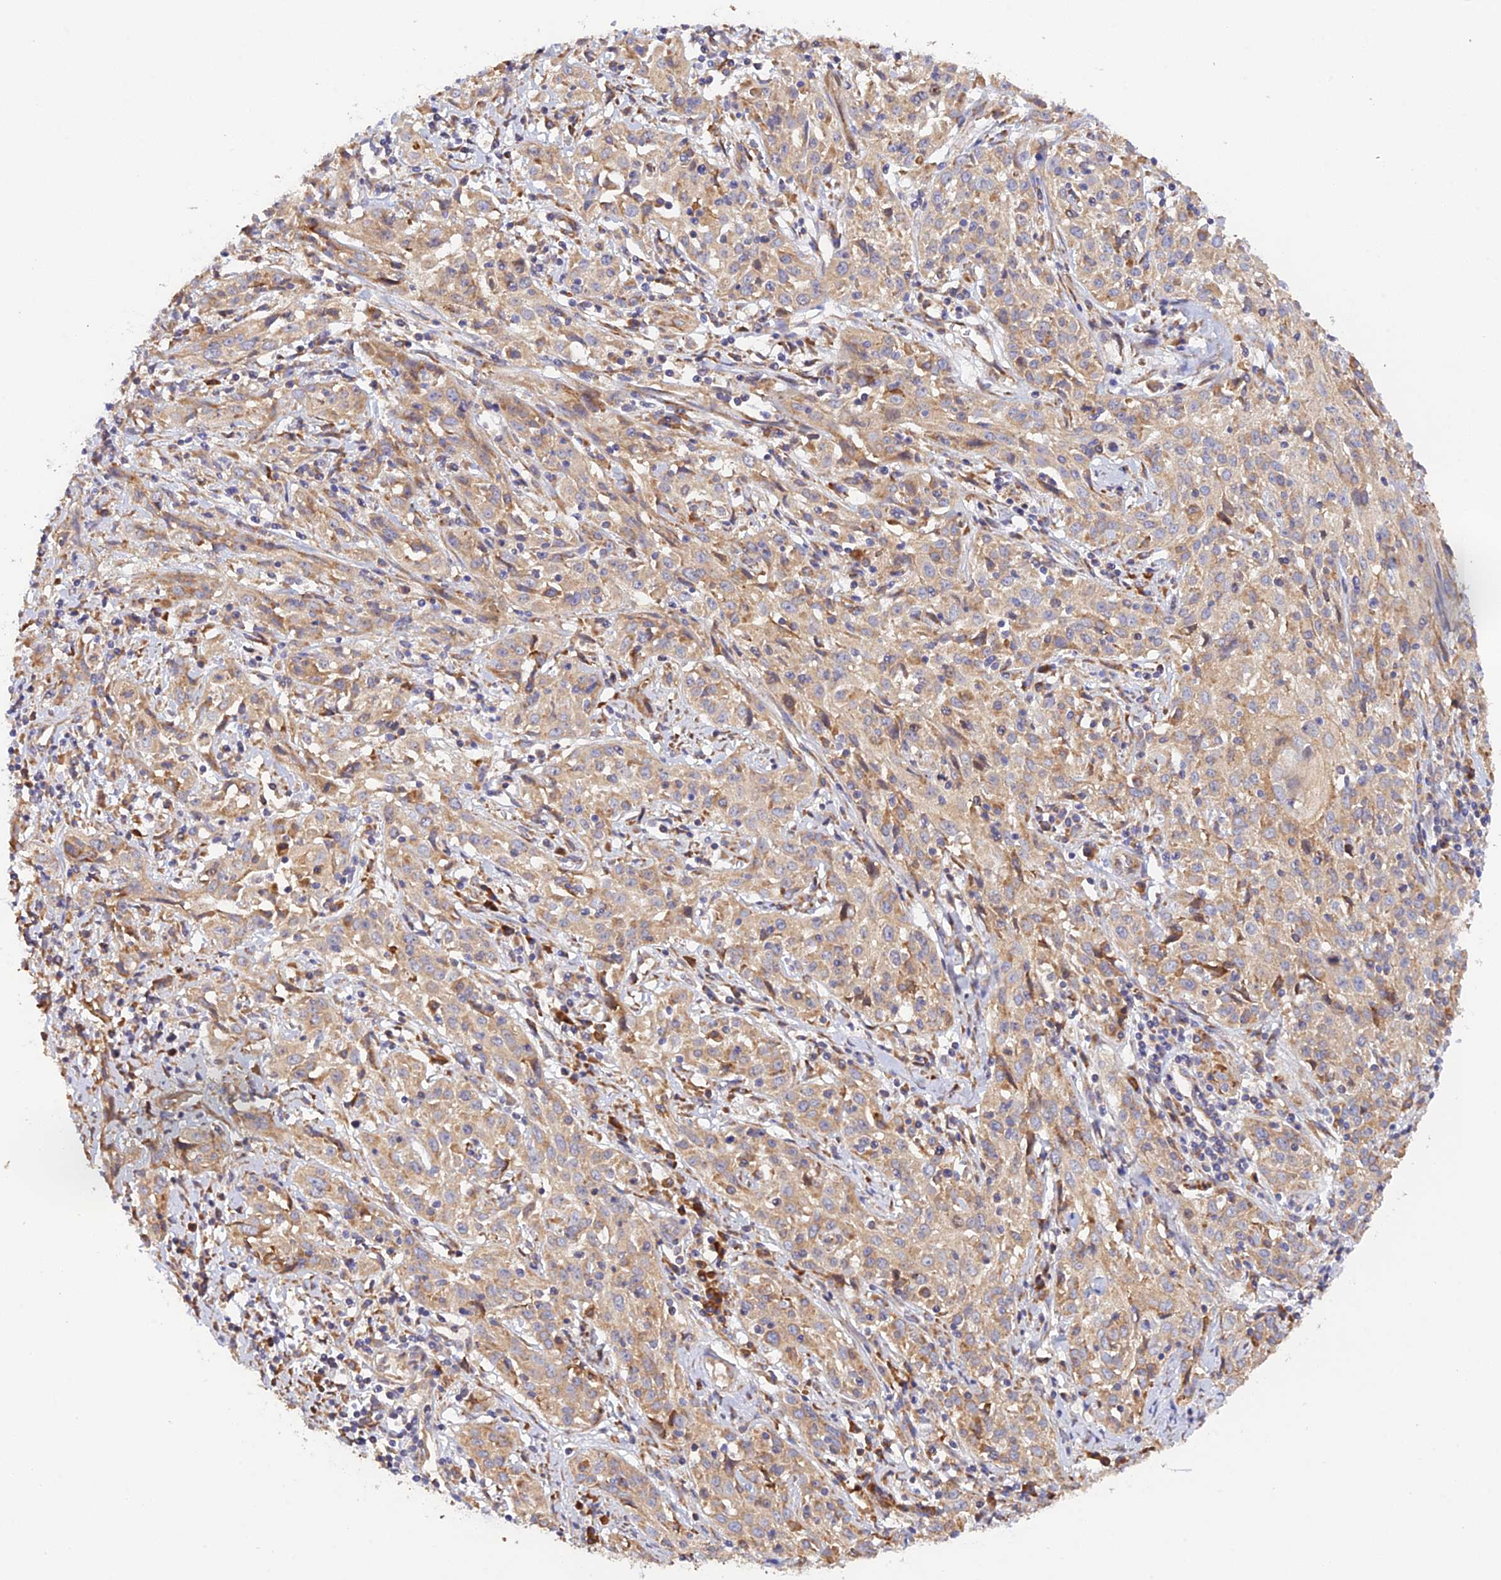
{"staining": {"intensity": "moderate", "quantity": ">75%", "location": "cytoplasmic/membranous"}, "tissue": "cervical cancer", "cell_type": "Tumor cells", "image_type": "cancer", "snomed": [{"axis": "morphology", "description": "Squamous cell carcinoma, NOS"}, {"axis": "topography", "description": "Cervix"}], "caption": "This image shows cervical squamous cell carcinoma stained with immunohistochemistry (IHC) to label a protein in brown. The cytoplasmic/membranous of tumor cells show moderate positivity for the protein. Nuclei are counter-stained blue.", "gene": "RPL5", "patient": {"sex": "female", "age": 57}}